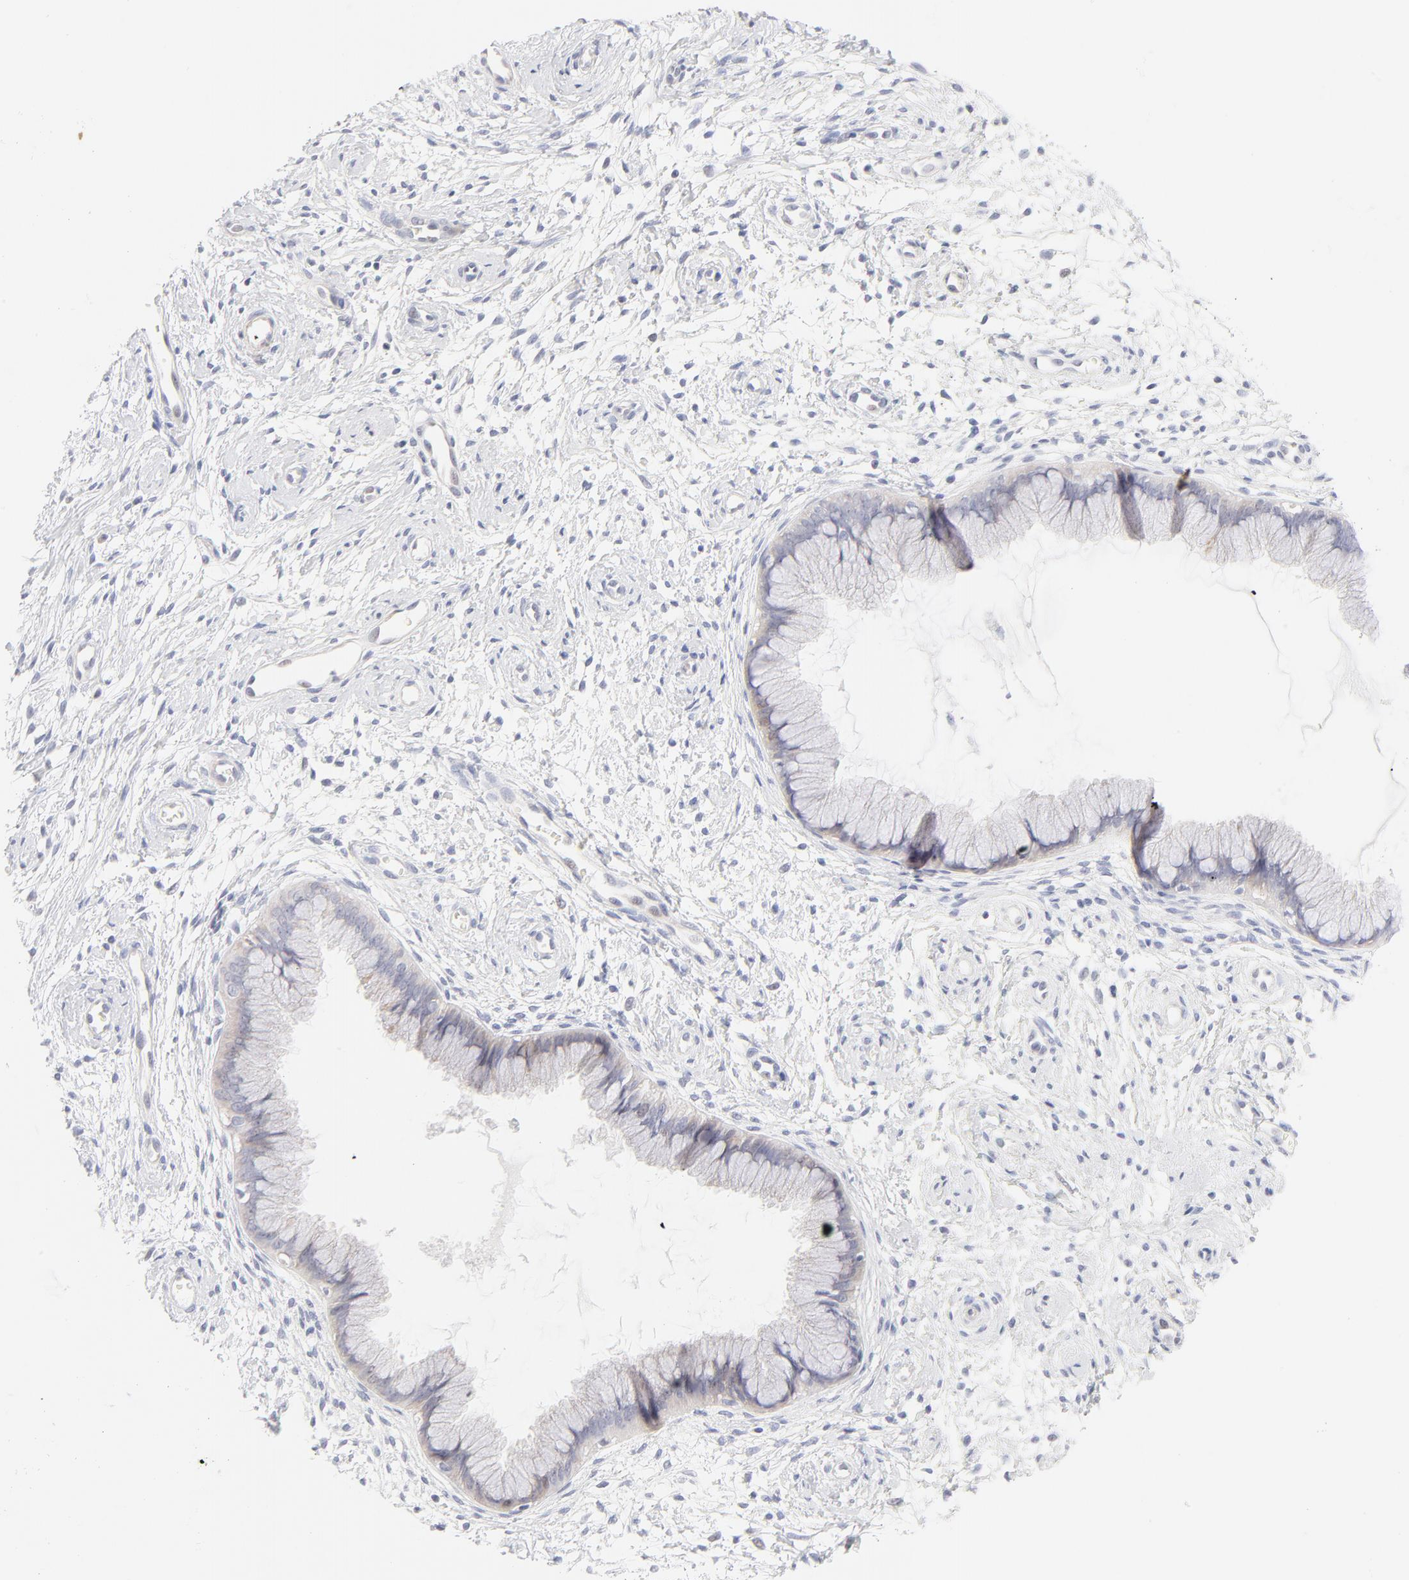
{"staining": {"intensity": "weak", "quantity": "<25%", "location": "cytoplasmic/membranous"}, "tissue": "cervix", "cell_type": "Glandular cells", "image_type": "normal", "snomed": [{"axis": "morphology", "description": "Normal tissue, NOS"}, {"axis": "topography", "description": "Cervix"}], "caption": "Glandular cells show no significant protein staining in benign cervix. (DAB (3,3'-diaminobenzidine) IHC visualized using brightfield microscopy, high magnification).", "gene": "NPNT", "patient": {"sex": "female", "age": 39}}